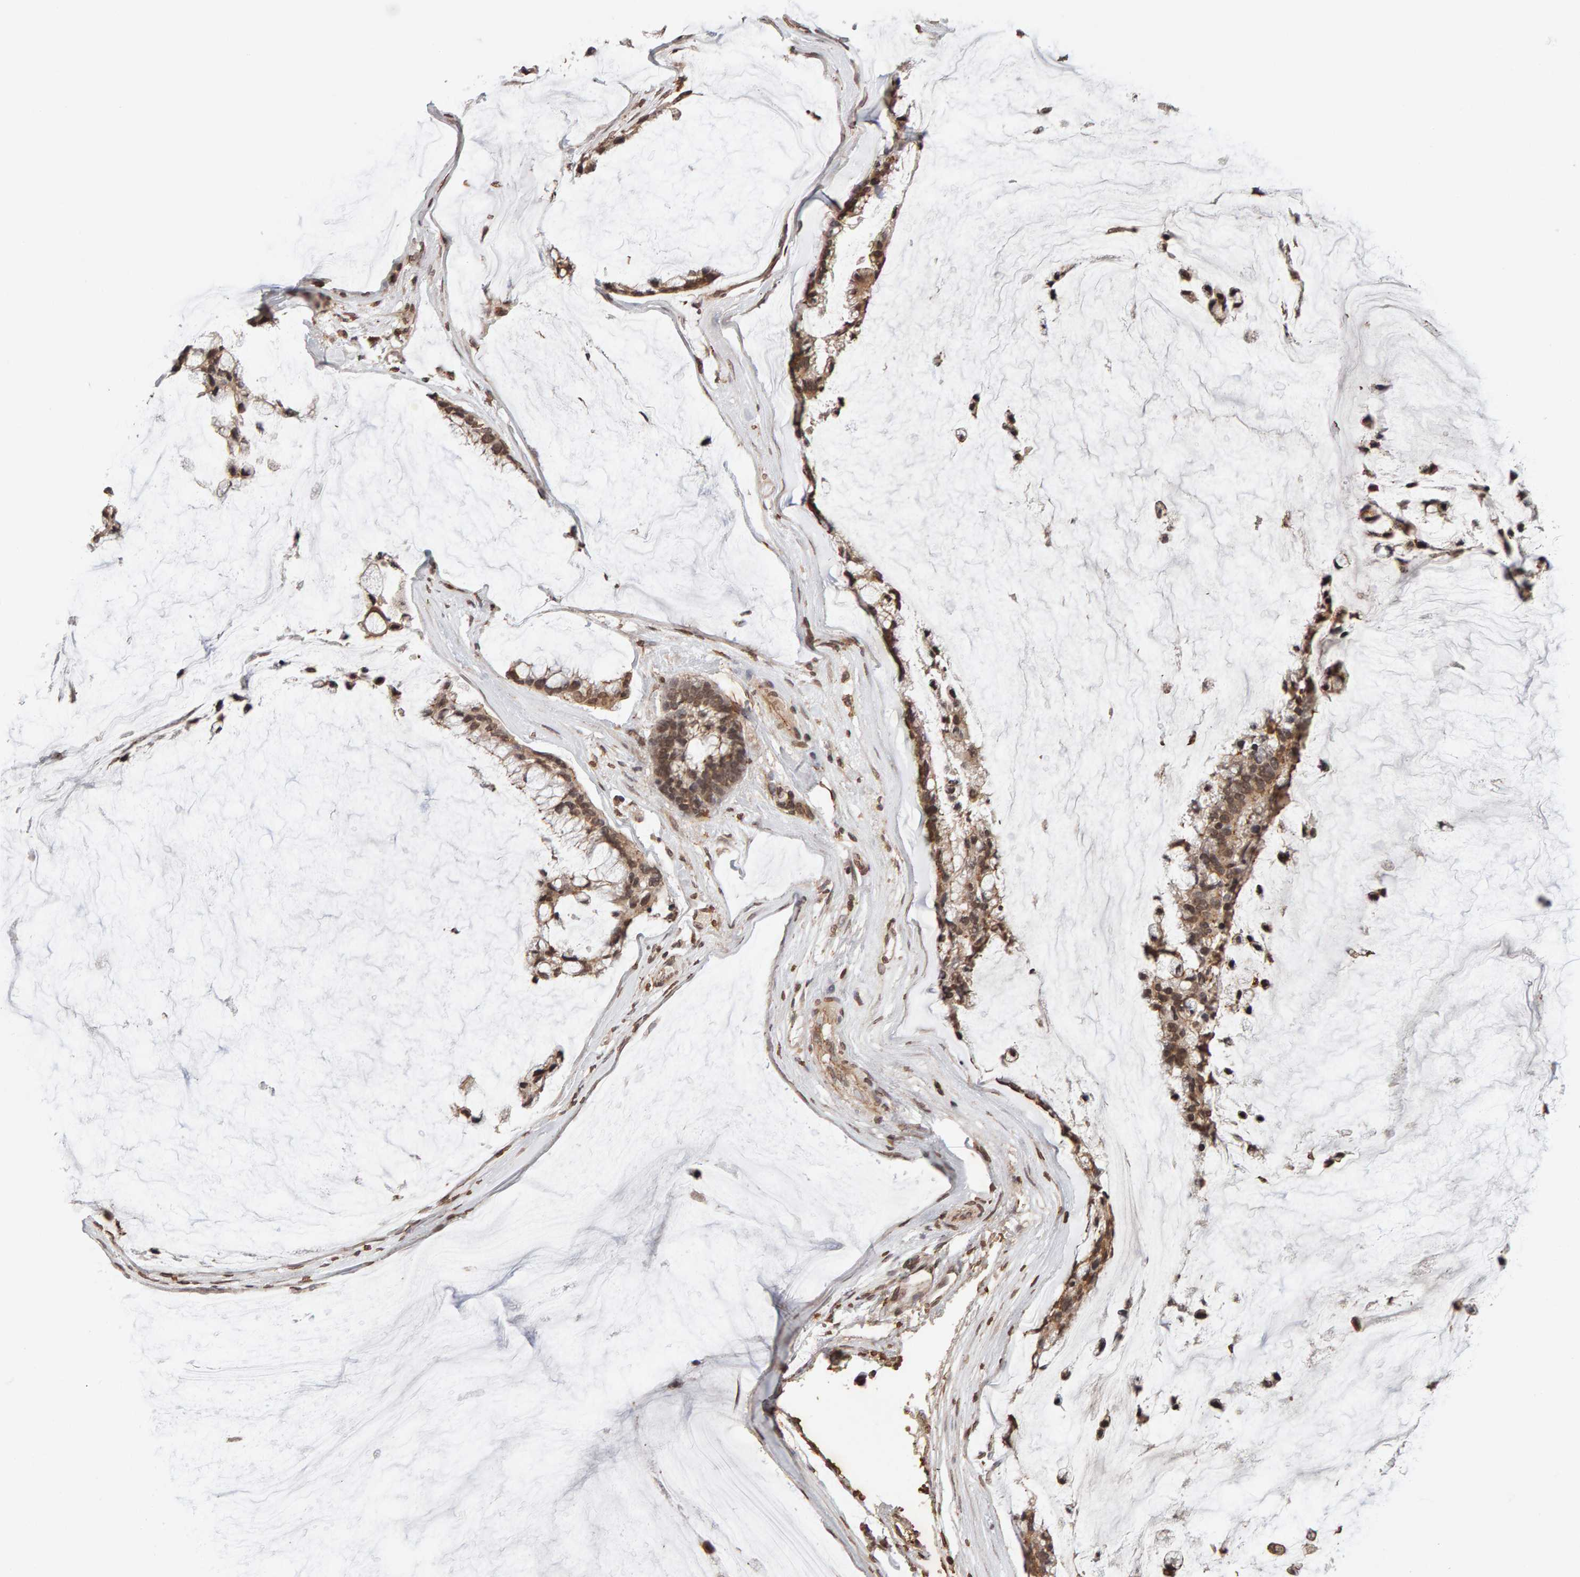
{"staining": {"intensity": "moderate", "quantity": ">75%", "location": "cytoplasmic/membranous,nuclear"}, "tissue": "ovarian cancer", "cell_type": "Tumor cells", "image_type": "cancer", "snomed": [{"axis": "morphology", "description": "Cystadenocarcinoma, mucinous, NOS"}, {"axis": "topography", "description": "Ovary"}], "caption": "Approximately >75% of tumor cells in ovarian cancer (mucinous cystadenocarcinoma) reveal moderate cytoplasmic/membranous and nuclear protein staining as visualized by brown immunohistochemical staining.", "gene": "DNAJB5", "patient": {"sex": "female", "age": 39}}